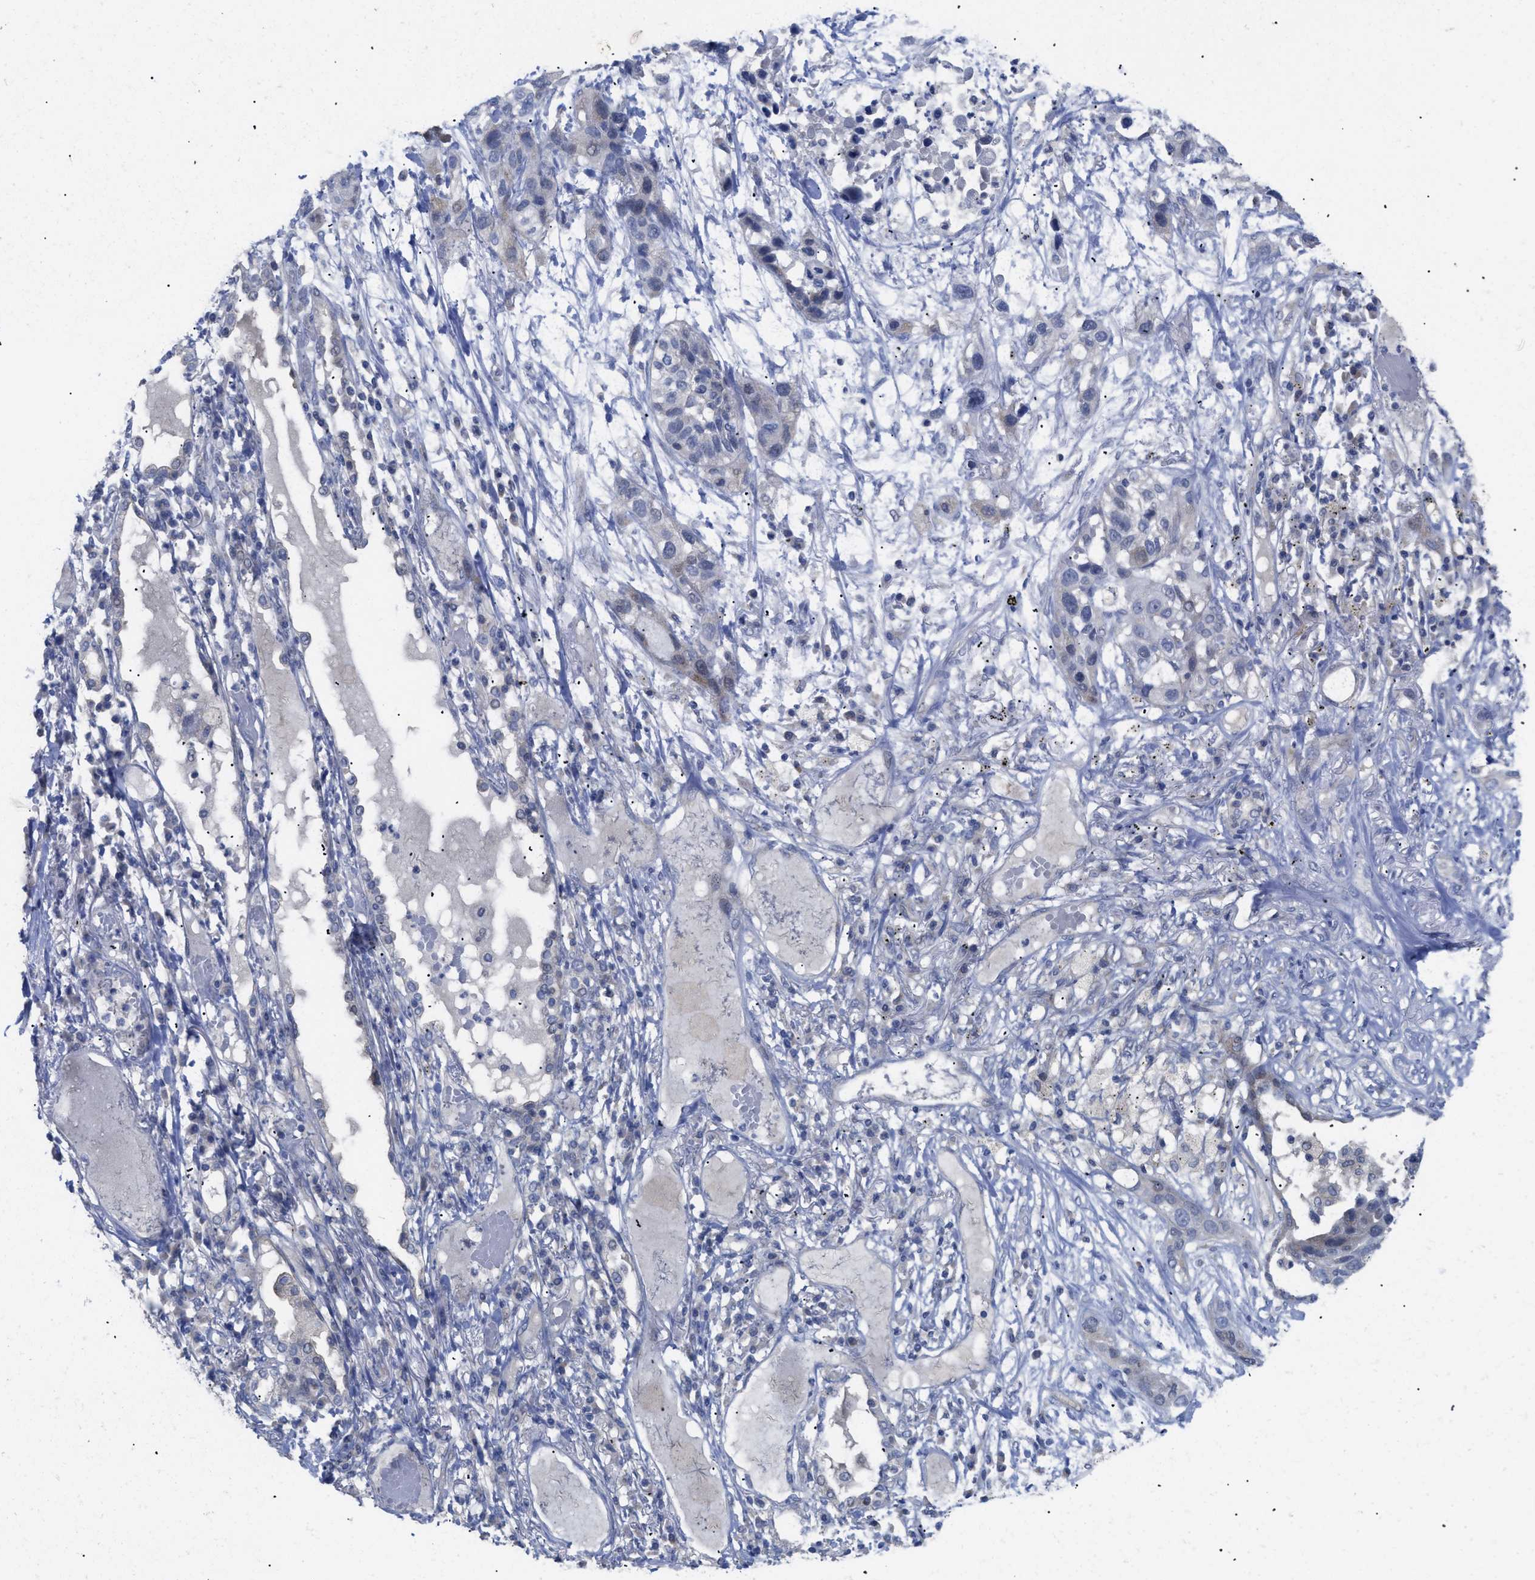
{"staining": {"intensity": "negative", "quantity": "none", "location": "none"}, "tissue": "lung cancer", "cell_type": "Tumor cells", "image_type": "cancer", "snomed": [{"axis": "morphology", "description": "Squamous cell carcinoma, NOS"}, {"axis": "topography", "description": "Lung"}], "caption": "This image is of lung squamous cell carcinoma stained with immunohistochemistry to label a protein in brown with the nuclei are counter-stained blue. There is no positivity in tumor cells.", "gene": "CAV3", "patient": {"sex": "male", "age": 71}}